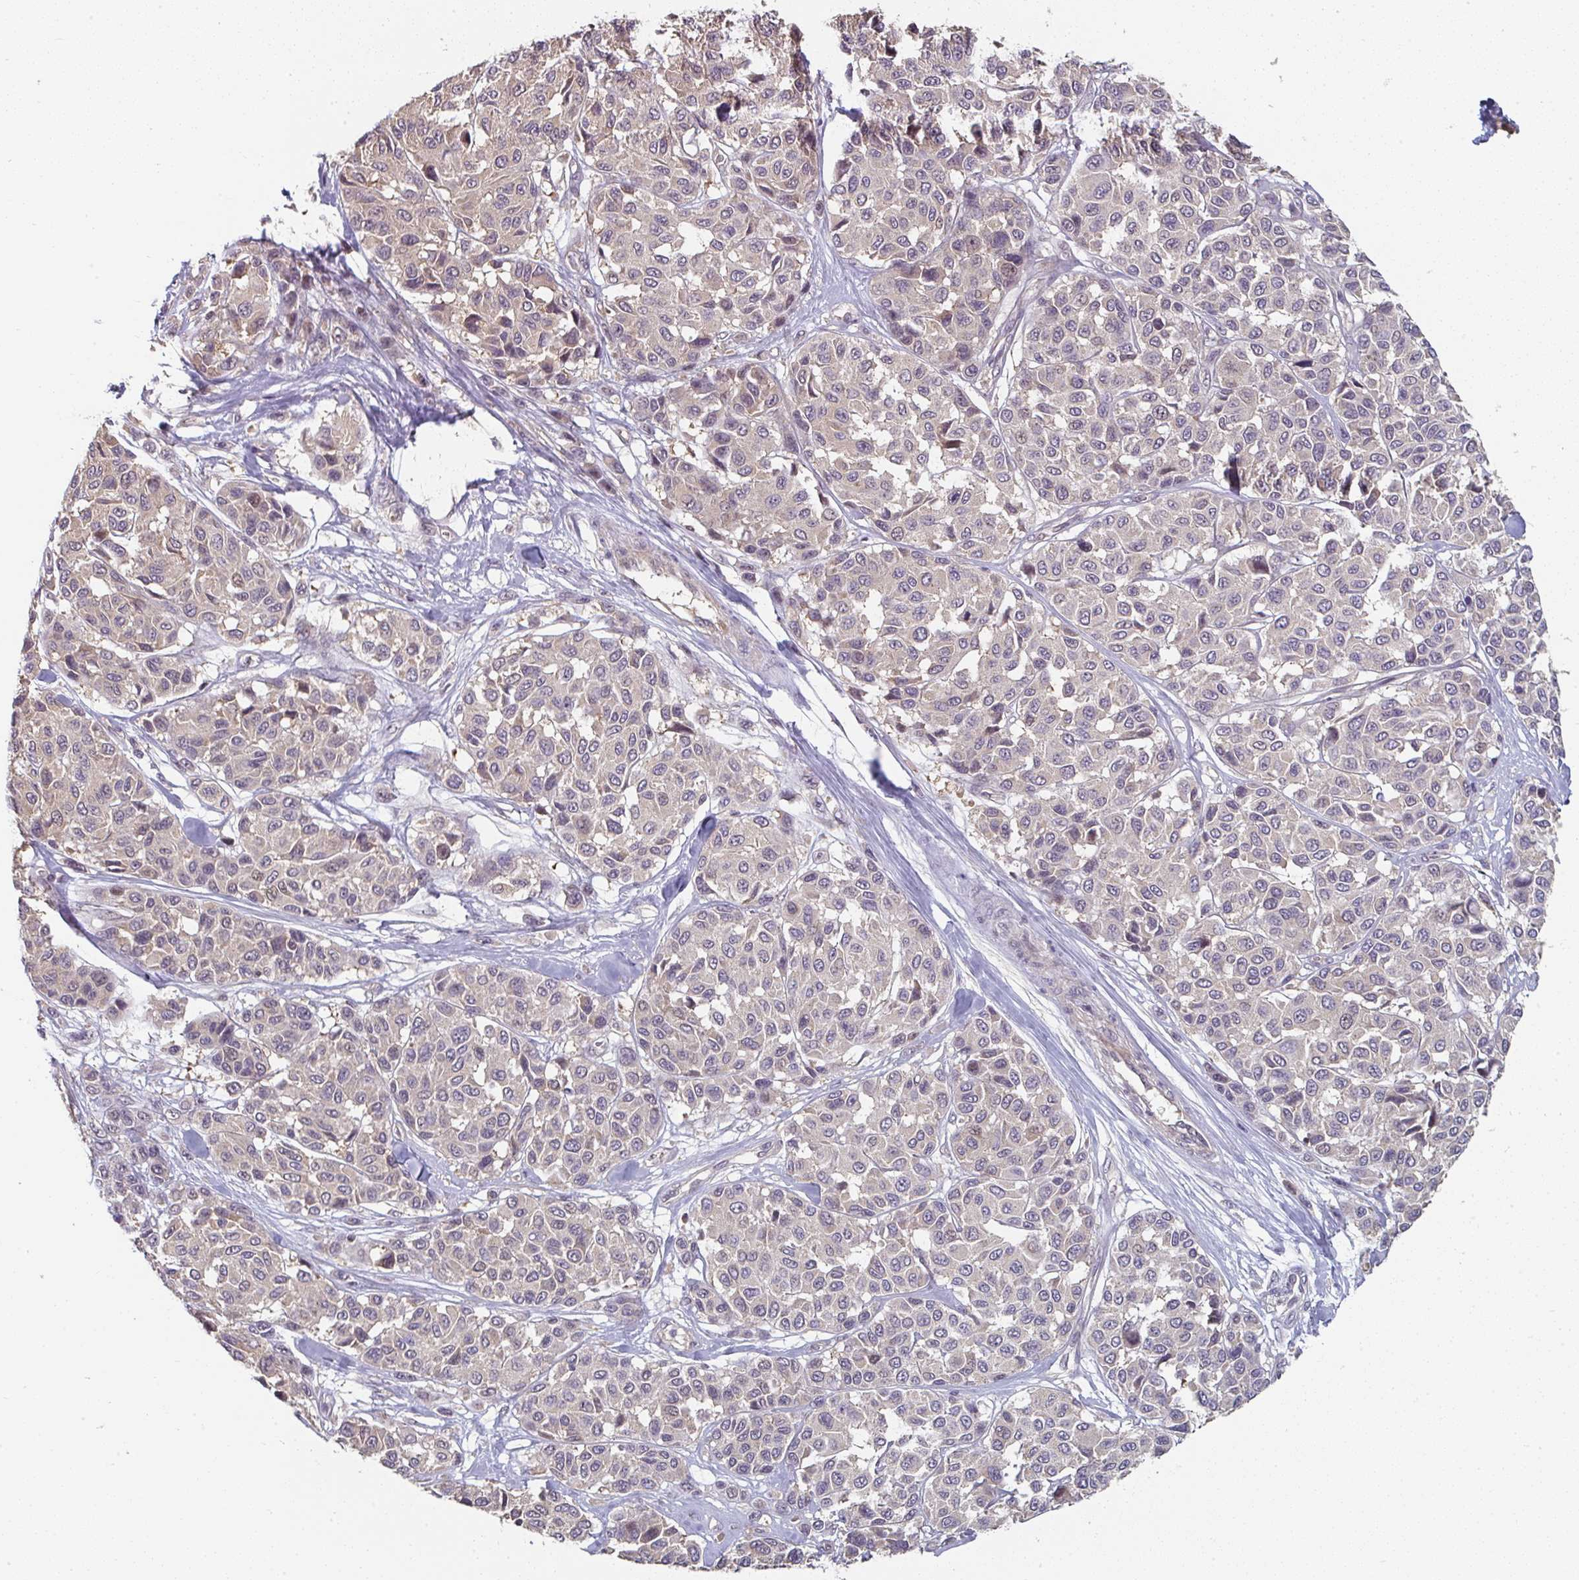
{"staining": {"intensity": "negative", "quantity": "none", "location": "none"}, "tissue": "melanoma", "cell_type": "Tumor cells", "image_type": "cancer", "snomed": [{"axis": "morphology", "description": "Malignant melanoma, NOS"}, {"axis": "topography", "description": "Skin"}], "caption": "This is an IHC histopathology image of melanoma. There is no expression in tumor cells.", "gene": "RANGRF", "patient": {"sex": "female", "age": 66}}